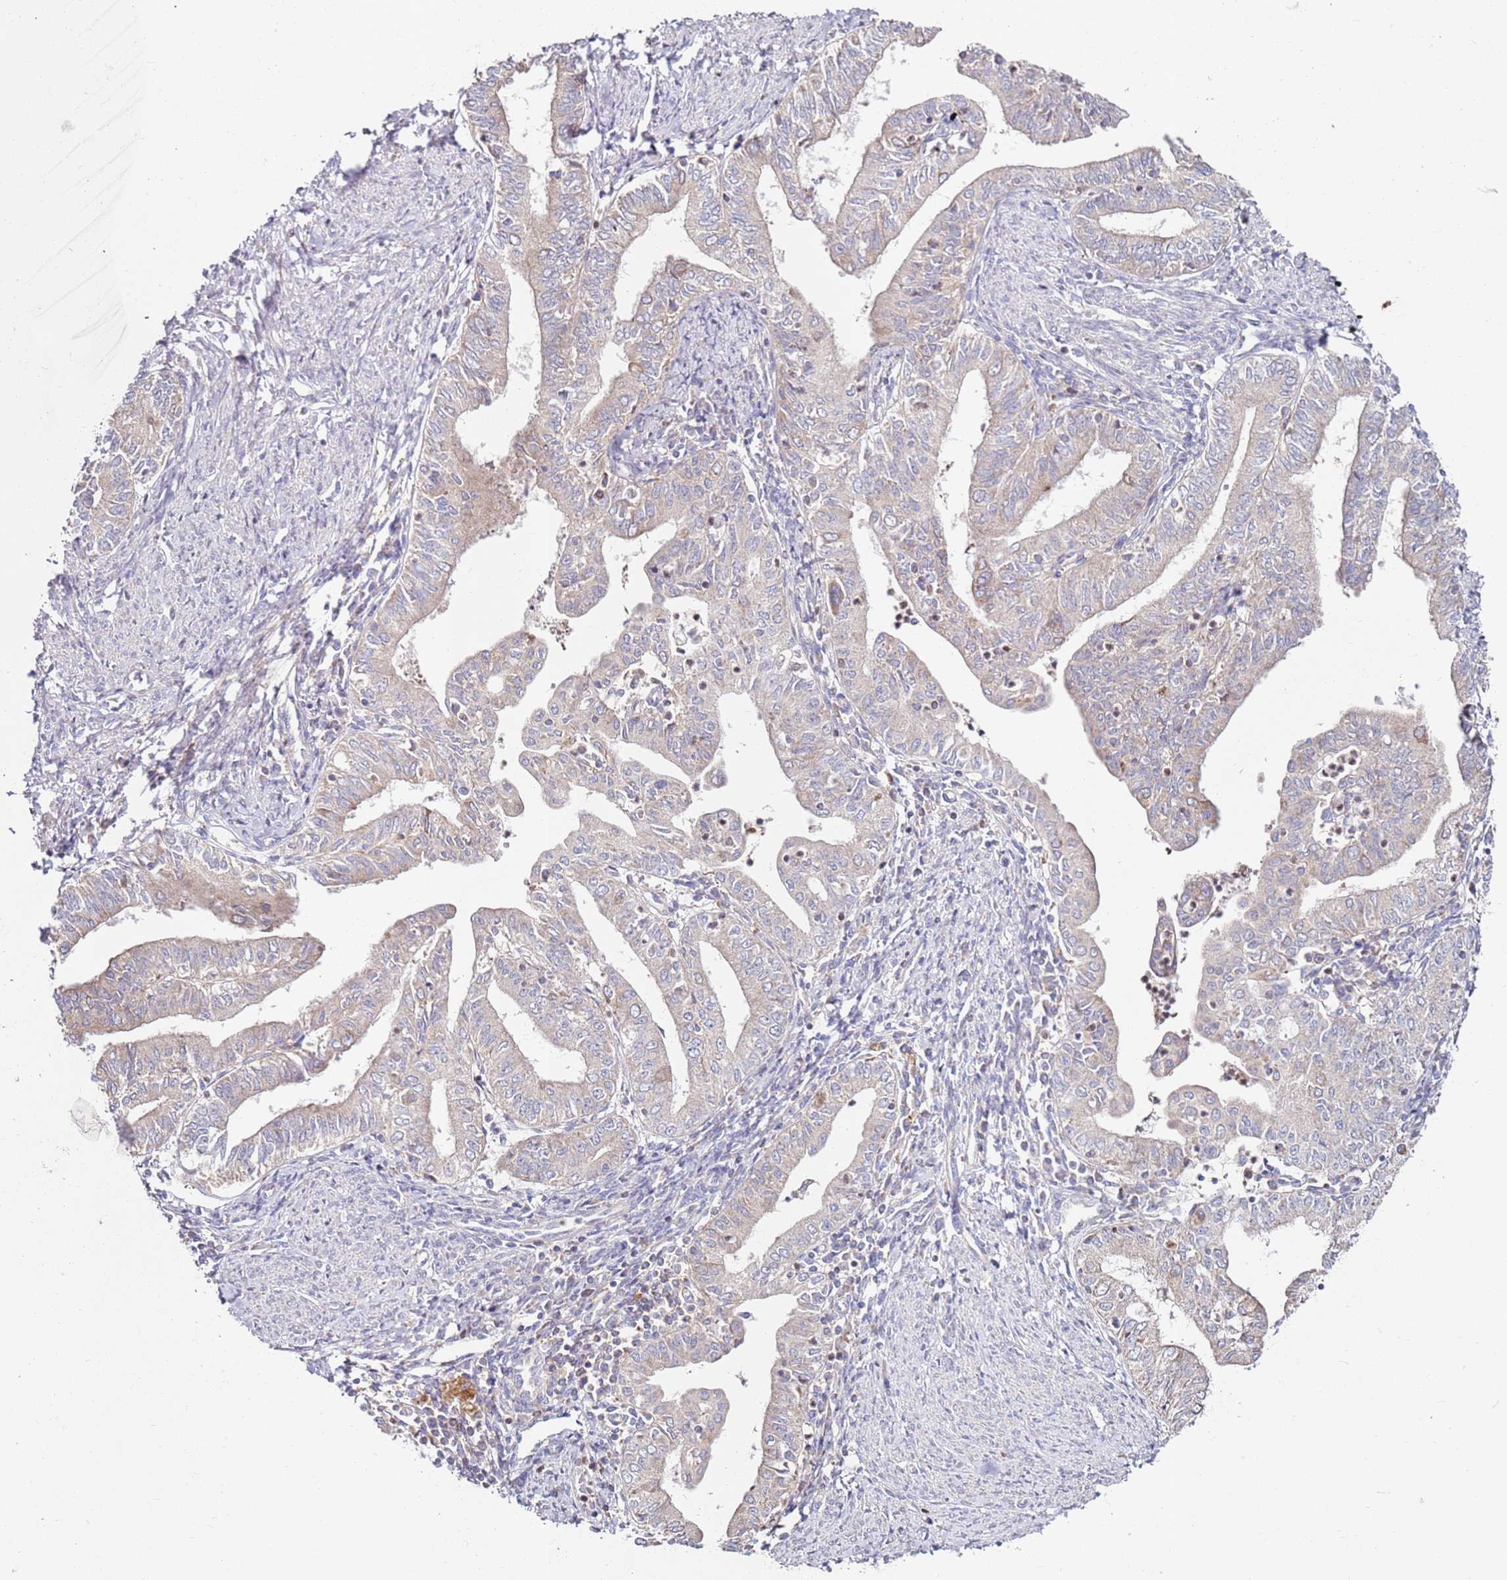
{"staining": {"intensity": "weak", "quantity": "25%-75%", "location": "cytoplasmic/membranous"}, "tissue": "endometrial cancer", "cell_type": "Tumor cells", "image_type": "cancer", "snomed": [{"axis": "morphology", "description": "Adenocarcinoma, NOS"}, {"axis": "topography", "description": "Endometrium"}], "caption": "Endometrial cancer stained for a protein (brown) shows weak cytoplasmic/membranous positive positivity in approximately 25%-75% of tumor cells.", "gene": "CNOT9", "patient": {"sex": "female", "age": 66}}